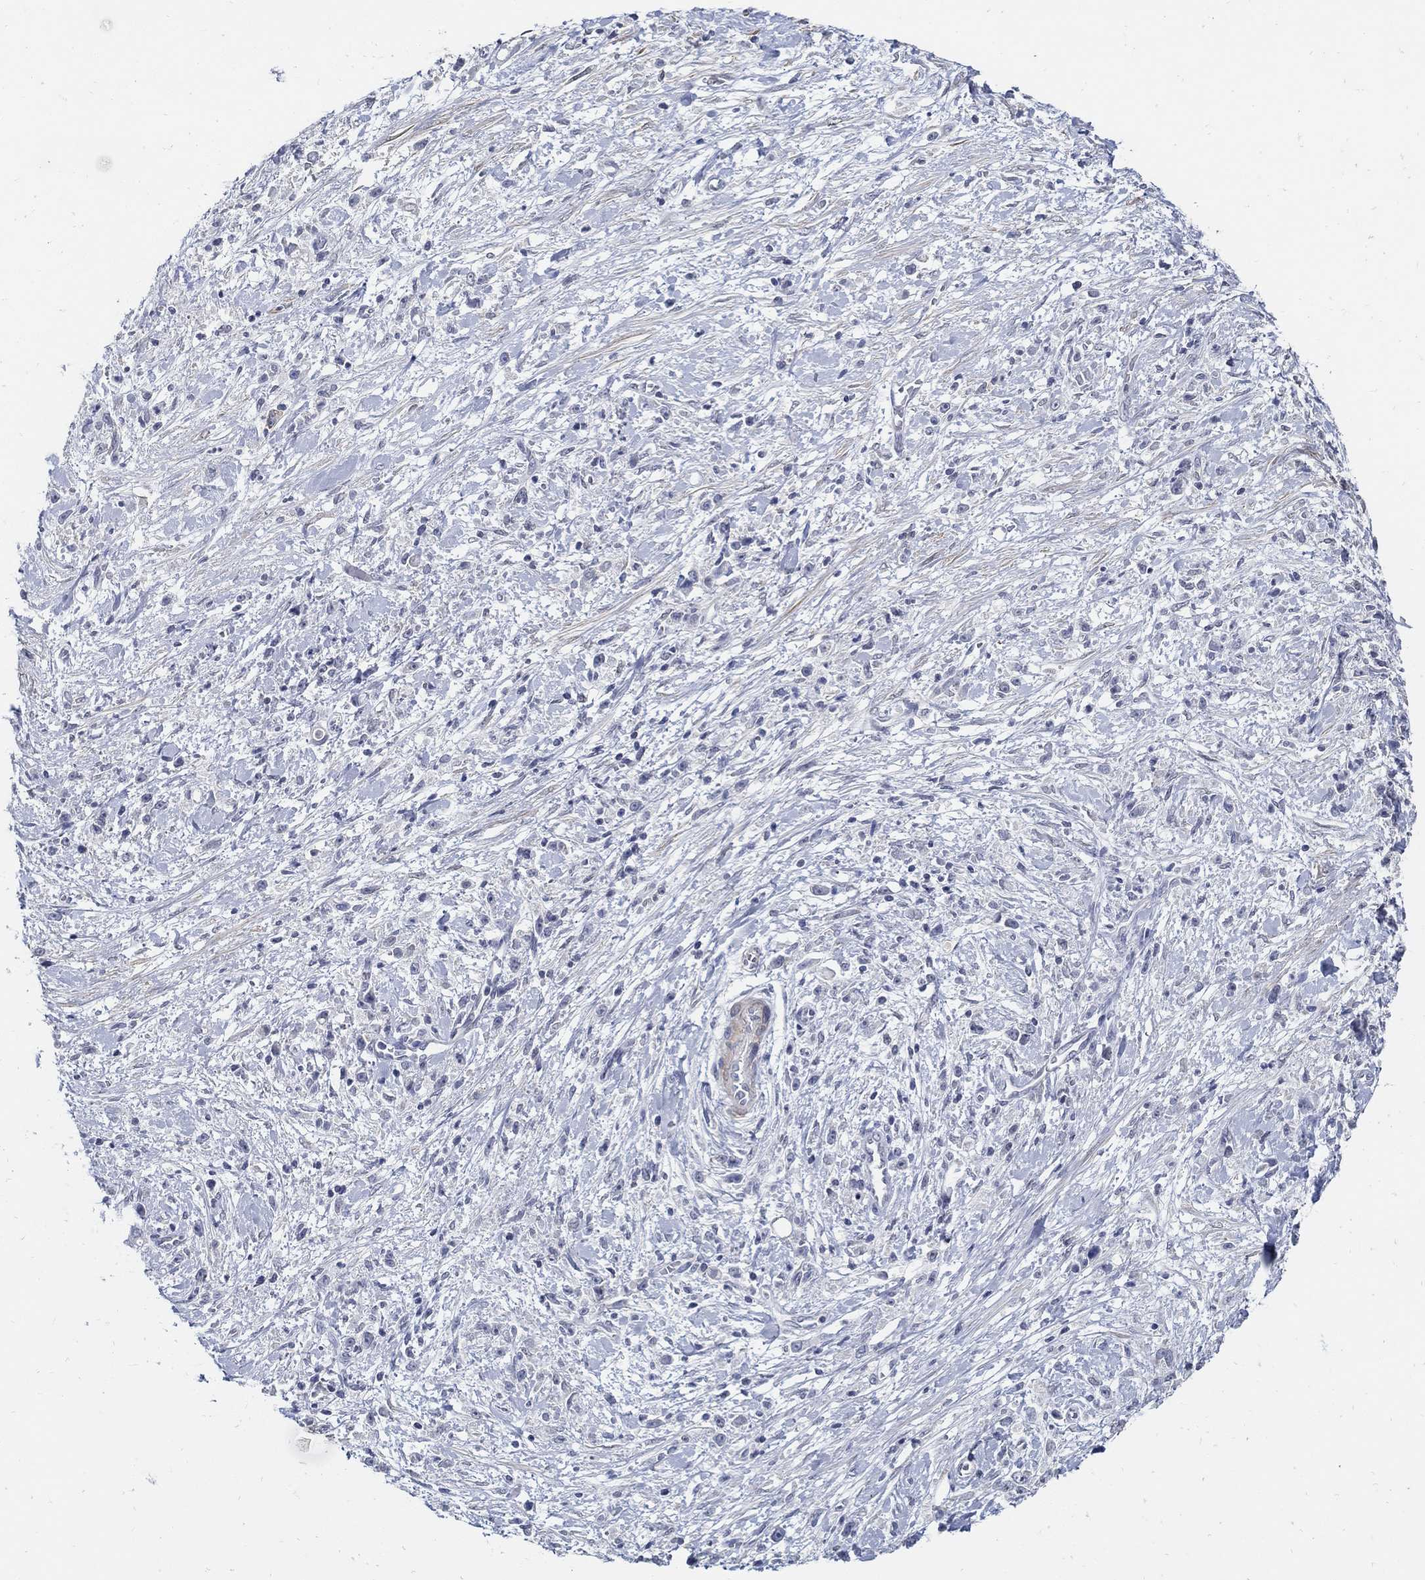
{"staining": {"intensity": "negative", "quantity": "none", "location": "none"}, "tissue": "stomach cancer", "cell_type": "Tumor cells", "image_type": "cancer", "snomed": [{"axis": "morphology", "description": "Adenocarcinoma, NOS"}, {"axis": "topography", "description": "Stomach"}], "caption": "An IHC photomicrograph of stomach cancer (adenocarcinoma) is shown. There is no staining in tumor cells of stomach cancer (adenocarcinoma). (DAB immunohistochemistry (IHC) visualized using brightfield microscopy, high magnification).", "gene": "USP29", "patient": {"sex": "female", "age": 59}}